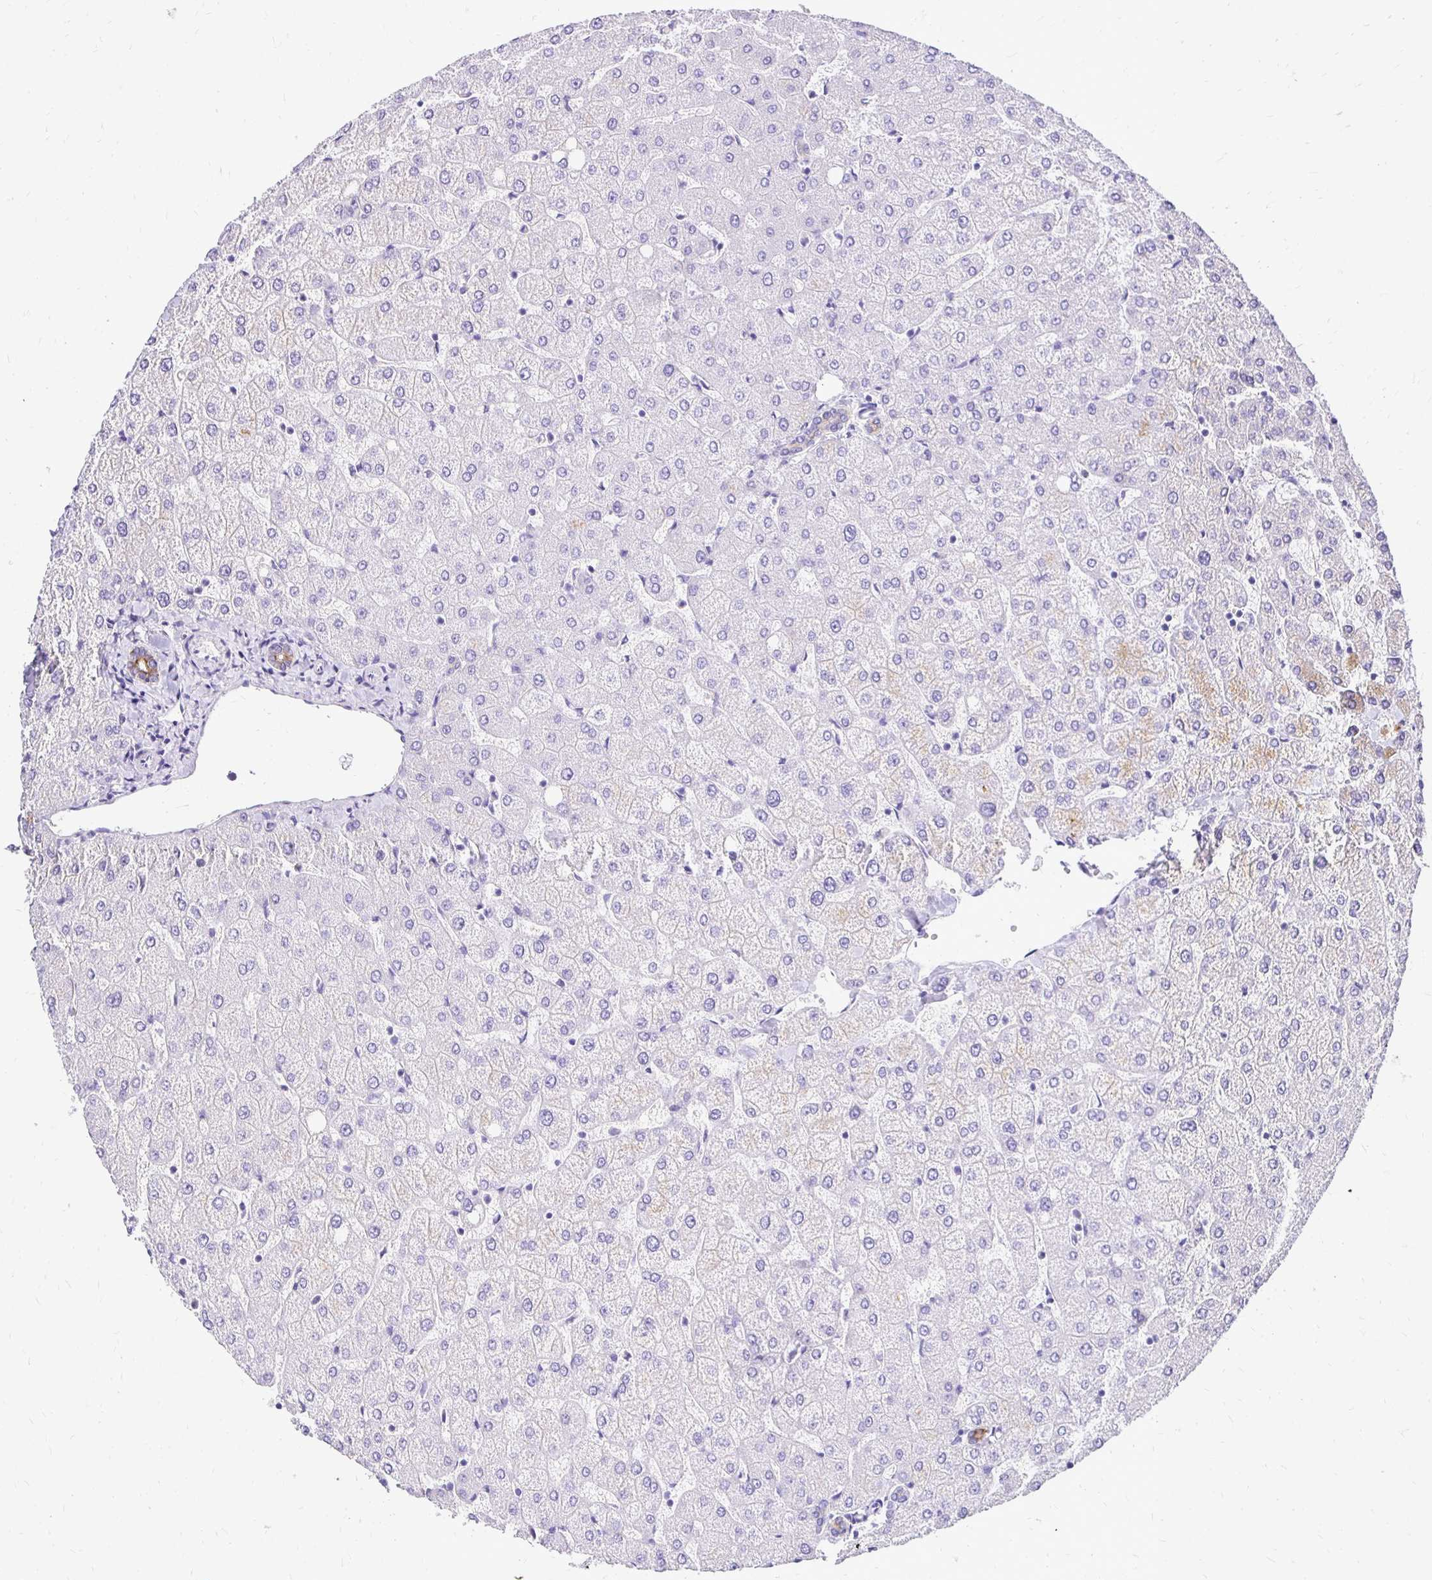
{"staining": {"intensity": "weak", "quantity": "25%-75%", "location": "cytoplasmic/membranous"}, "tissue": "liver", "cell_type": "Cholangiocytes", "image_type": "normal", "snomed": [{"axis": "morphology", "description": "Normal tissue, NOS"}, {"axis": "topography", "description": "Liver"}], "caption": "Normal liver shows weak cytoplasmic/membranous expression in about 25%-75% of cholangiocytes, visualized by immunohistochemistry. Nuclei are stained in blue.", "gene": "TAF1D", "patient": {"sex": "female", "age": 54}}